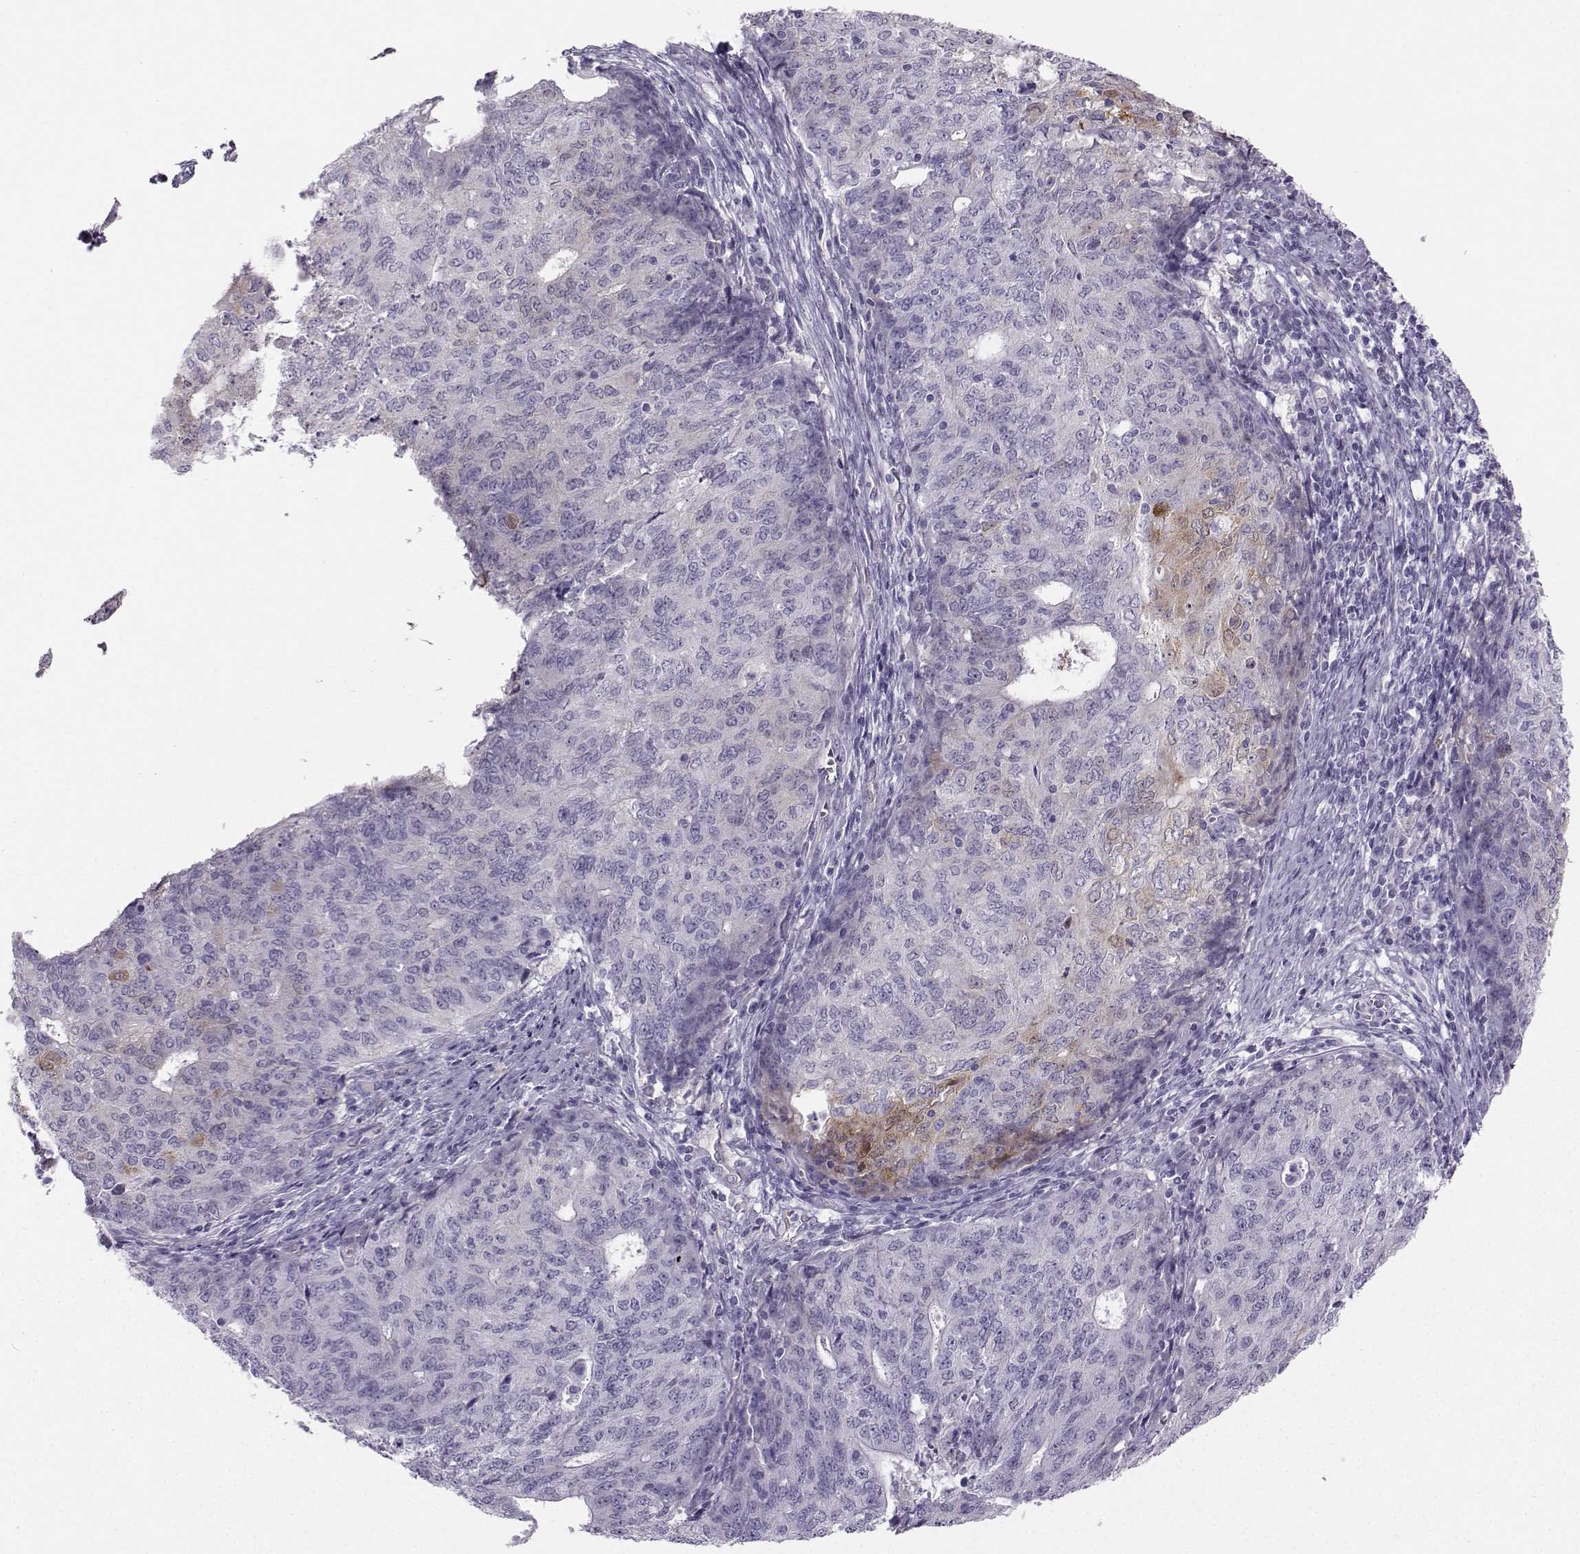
{"staining": {"intensity": "moderate", "quantity": "<25%", "location": "cytoplasmic/membranous"}, "tissue": "endometrial cancer", "cell_type": "Tumor cells", "image_type": "cancer", "snomed": [{"axis": "morphology", "description": "Adenocarcinoma, NOS"}, {"axis": "topography", "description": "Endometrium"}], "caption": "Immunohistochemistry of endometrial cancer reveals low levels of moderate cytoplasmic/membranous expression in about <25% of tumor cells.", "gene": "NQO1", "patient": {"sex": "female", "age": 82}}